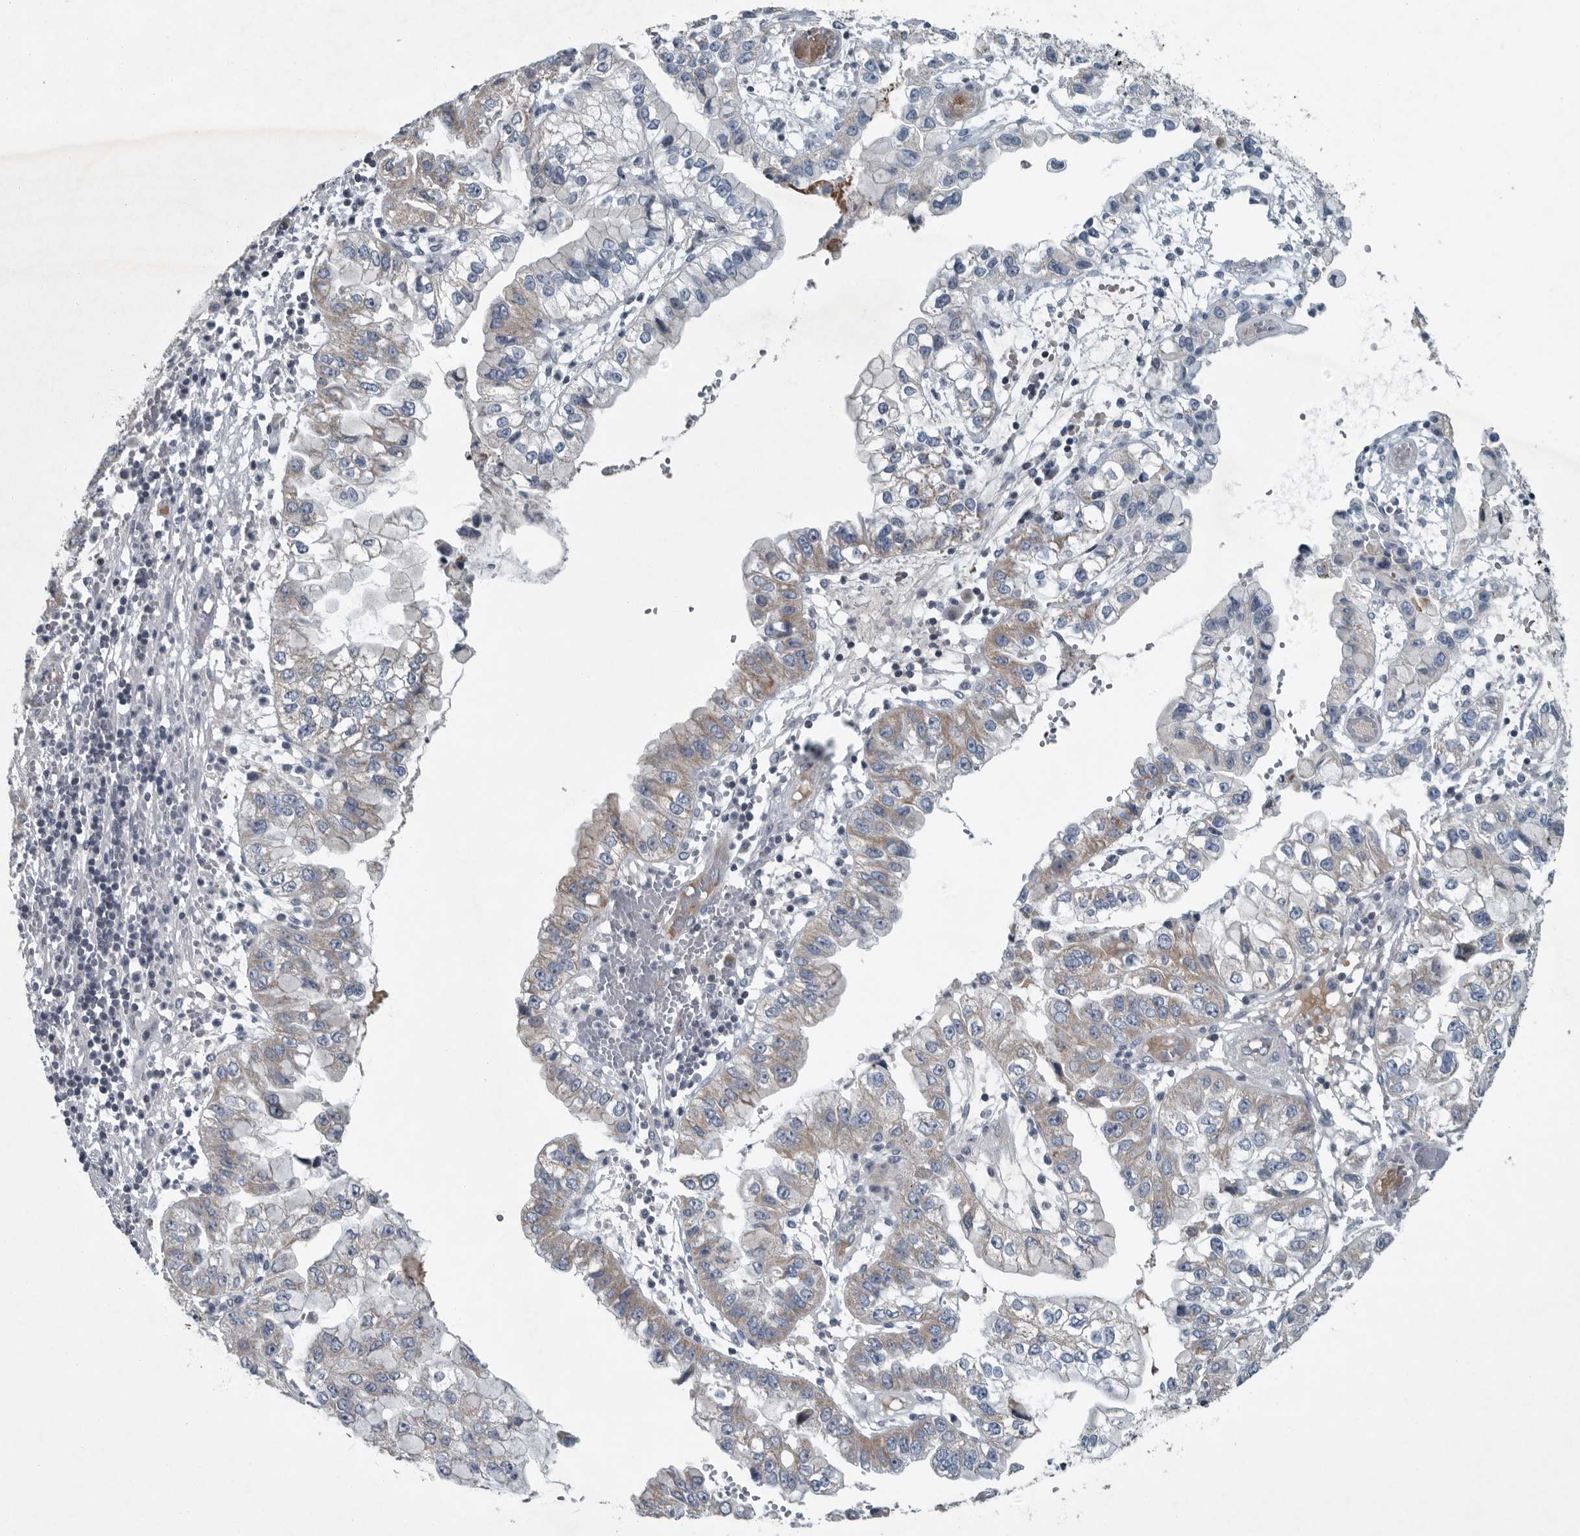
{"staining": {"intensity": "weak", "quantity": "25%-75%", "location": "cytoplasmic/membranous"}, "tissue": "liver cancer", "cell_type": "Tumor cells", "image_type": "cancer", "snomed": [{"axis": "morphology", "description": "Cholangiocarcinoma"}, {"axis": "topography", "description": "Liver"}], "caption": "Protein staining demonstrates weak cytoplasmic/membranous positivity in about 25%-75% of tumor cells in liver cholangiocarcinoma.", "gene": "MPP3", "patient": {"sex": "female", "age": 79}}